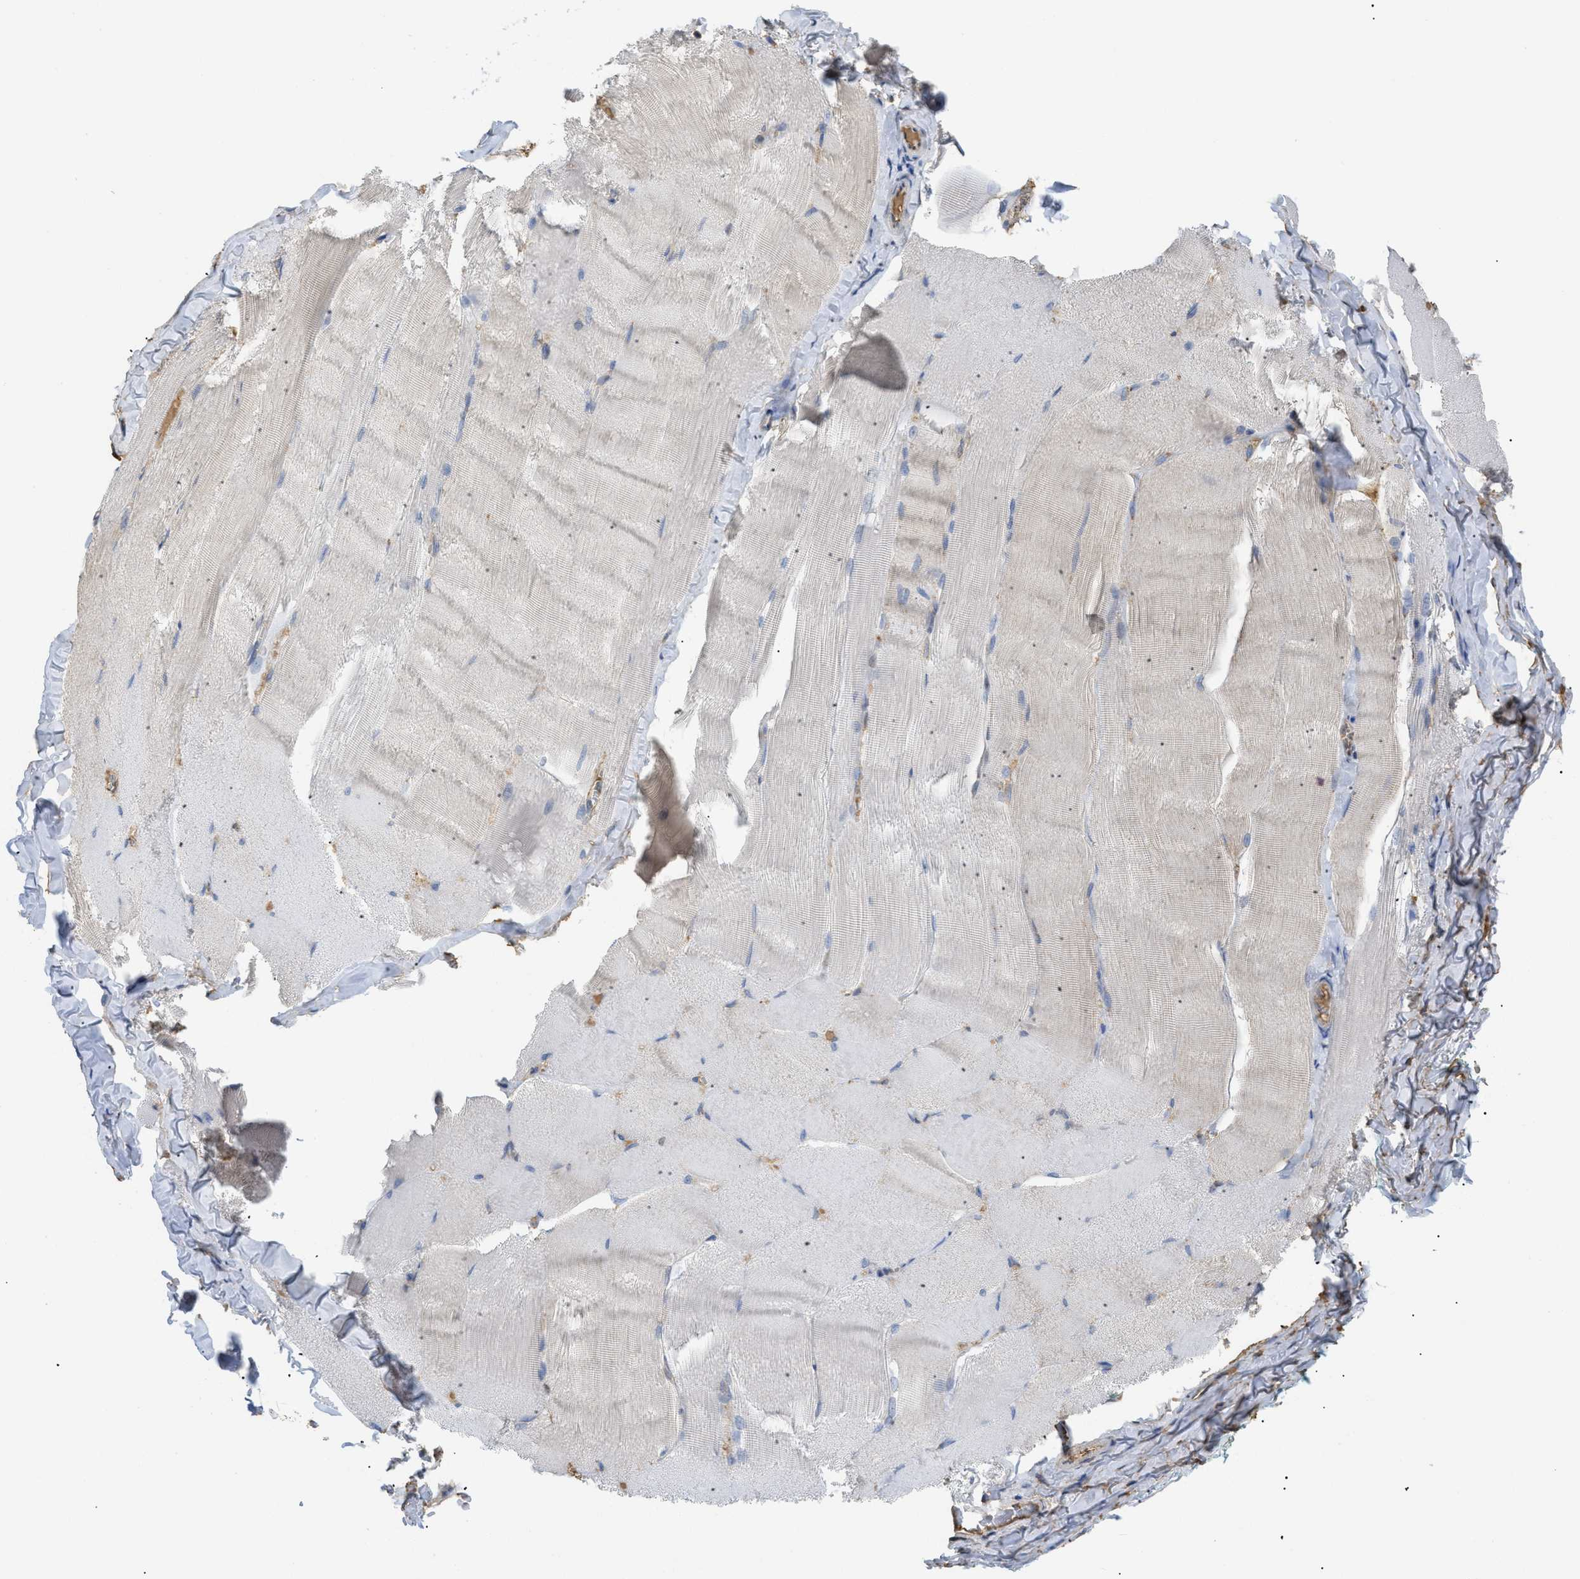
{"staining": {"intensity": "negative", "quantity": "none", "location": "none"}, "tissue": "skeletal muscle", "cell_type": "Myocytes", "image_type": "normal", "snomed": [{"axis": "morphology", "description": "Normal tissue, NOS"}, {"axis": "morphology", "description": "Squamous cell carcinoma, NOS"}, {"axis": "topography", "description": "Skeletal muscle"}], "caption": "A high-resolution micrograph shows IHC staining of benign skeletal muscle, which displays no significant expression in myocytes.", "gene": "ANXA4", "patient": {"sex": "male", "age": 51}}